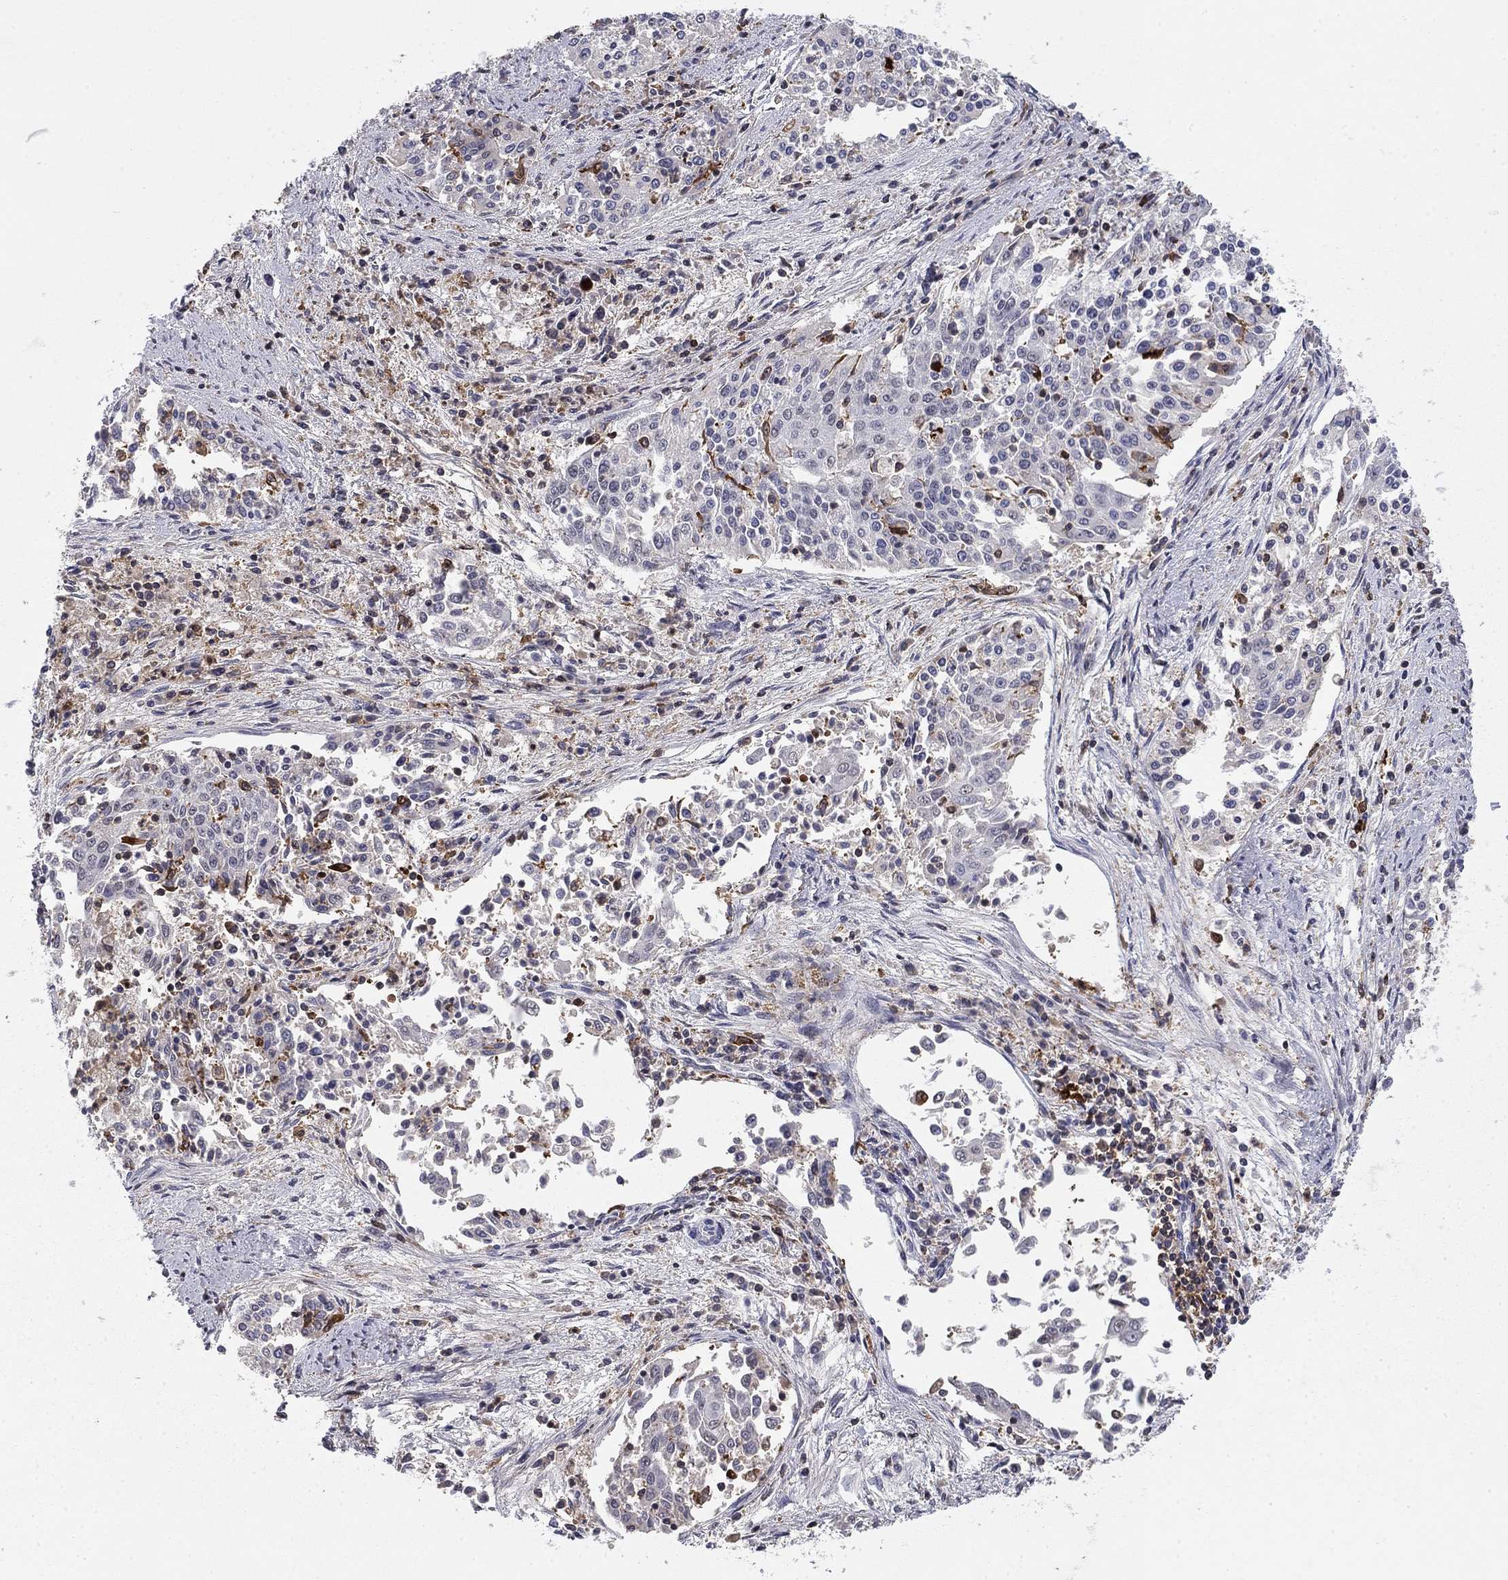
{"staining": {"intensity": "negative", "quantity": "none", "location": "none"}, "tissue": "cervical cancer", "cell_type": "Tumor cells", "image_type": "cancer", "snomed": [{"axis": "morphology", "description": "Squamous cell carcinoma, NOS"}, {"axis": "topography", "description": "Cervix"}], "caption": "IHC of human cervical squamous cell carcinoma demonstrates no expression in tumor cells. (DAB IHC, high magnification).", "gene": "PLCB2", "patient": {"sex": "female", "age": 41}}